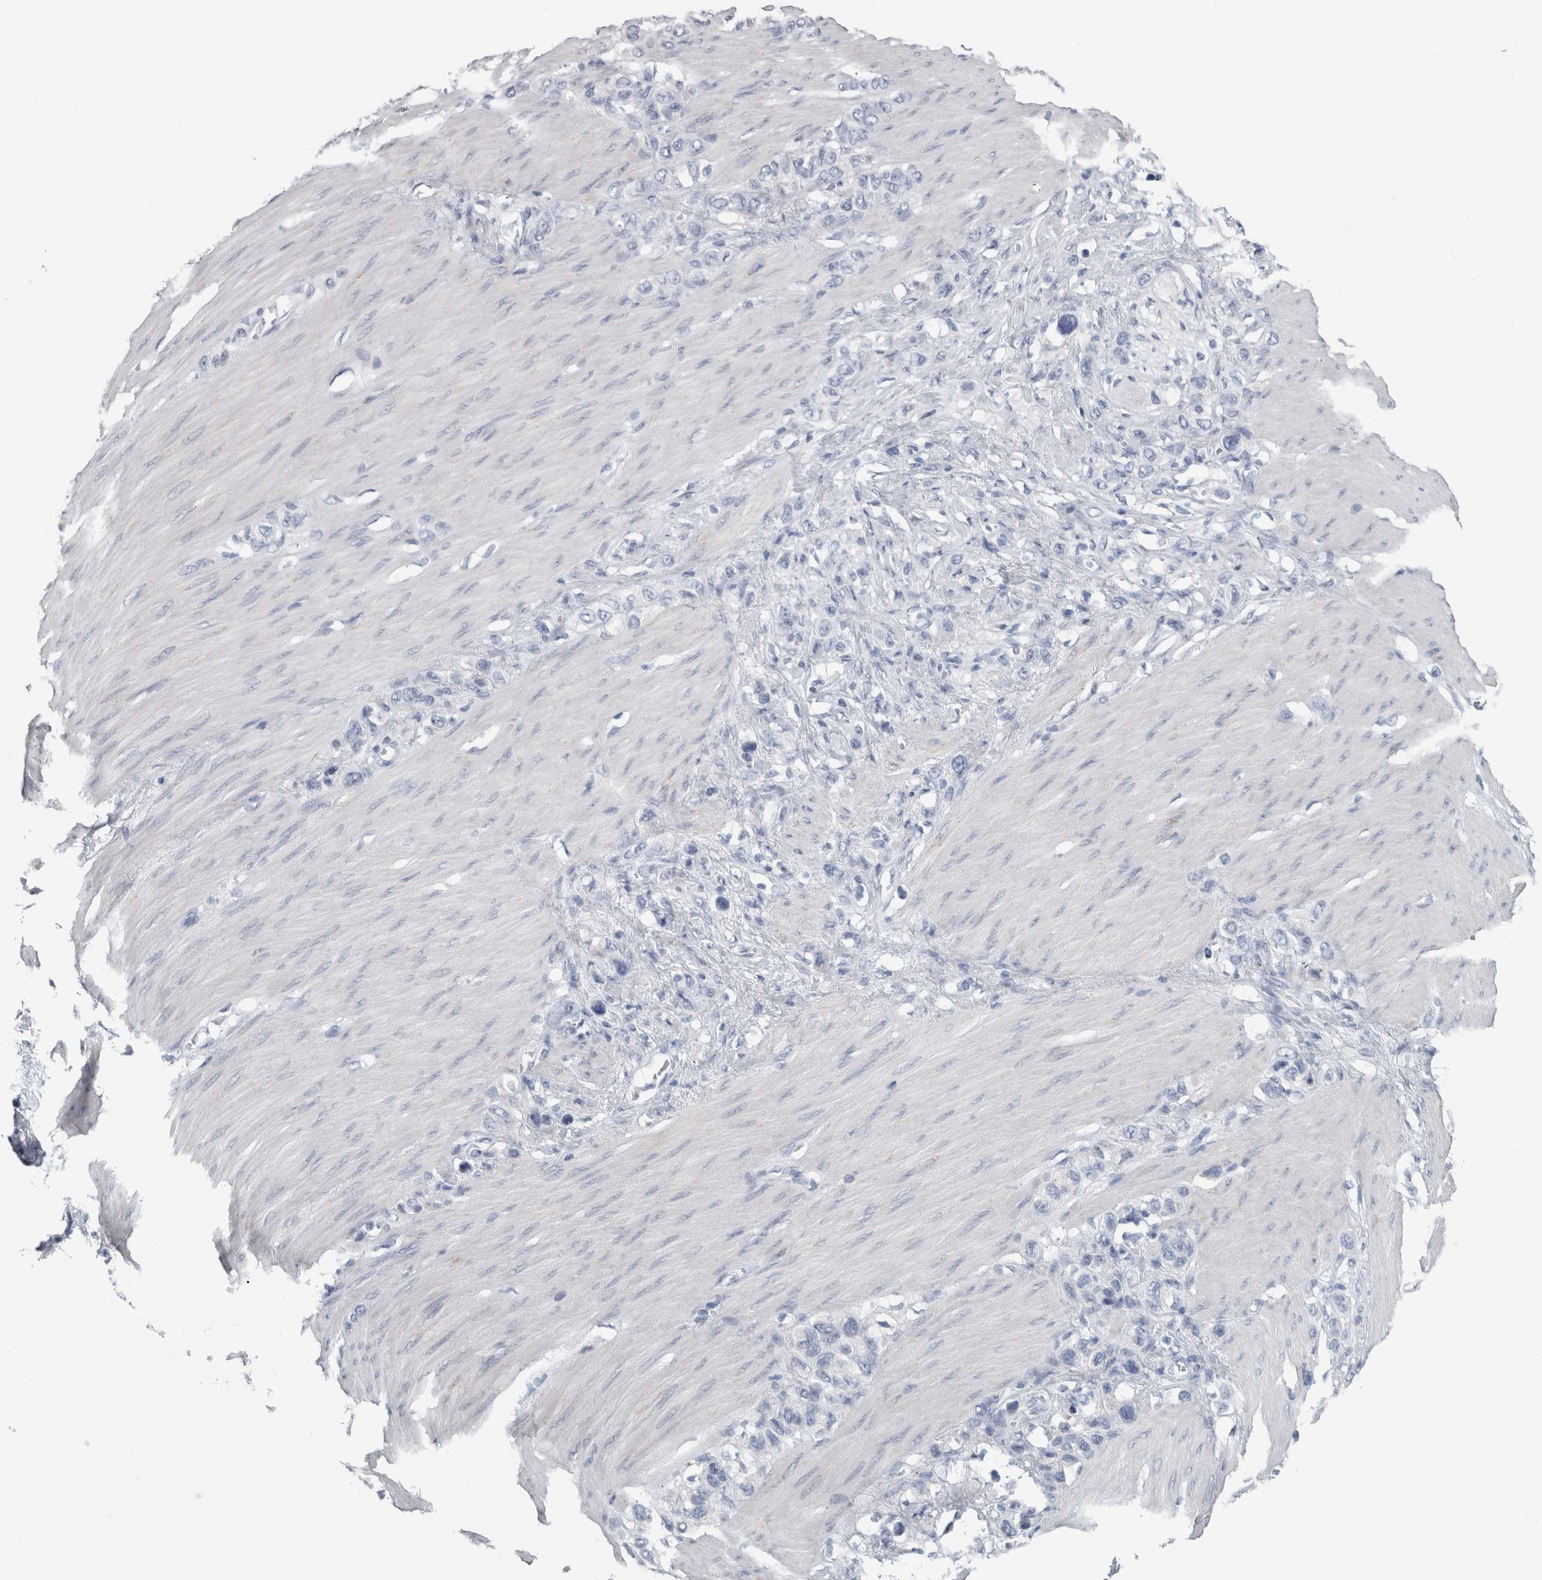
{"staining": {"intensity": "negative", "quantity": "none", "location": "none"}, "tissue": "stomach cancer", "cell_type": "Tumor cells", "image_type": "cancer", "snomed": [{"axis": "morphology", "description": "Adenocarcinoma, NOS"}, {"axis": "morphology", "description": "Adenocarcinoma, High grade"}, {"axis": "topography", "description": "Stomach, upper"}, {"axis": "topography", "description": "Stomach, lower"}], "caption": "This is a micrograph of immunohistochemistry (IHC) staining of stomach cancer, which shows no expression in tumor cells.", "gene": "MSMB", "patient": {"sex": "female", "age": 65}}